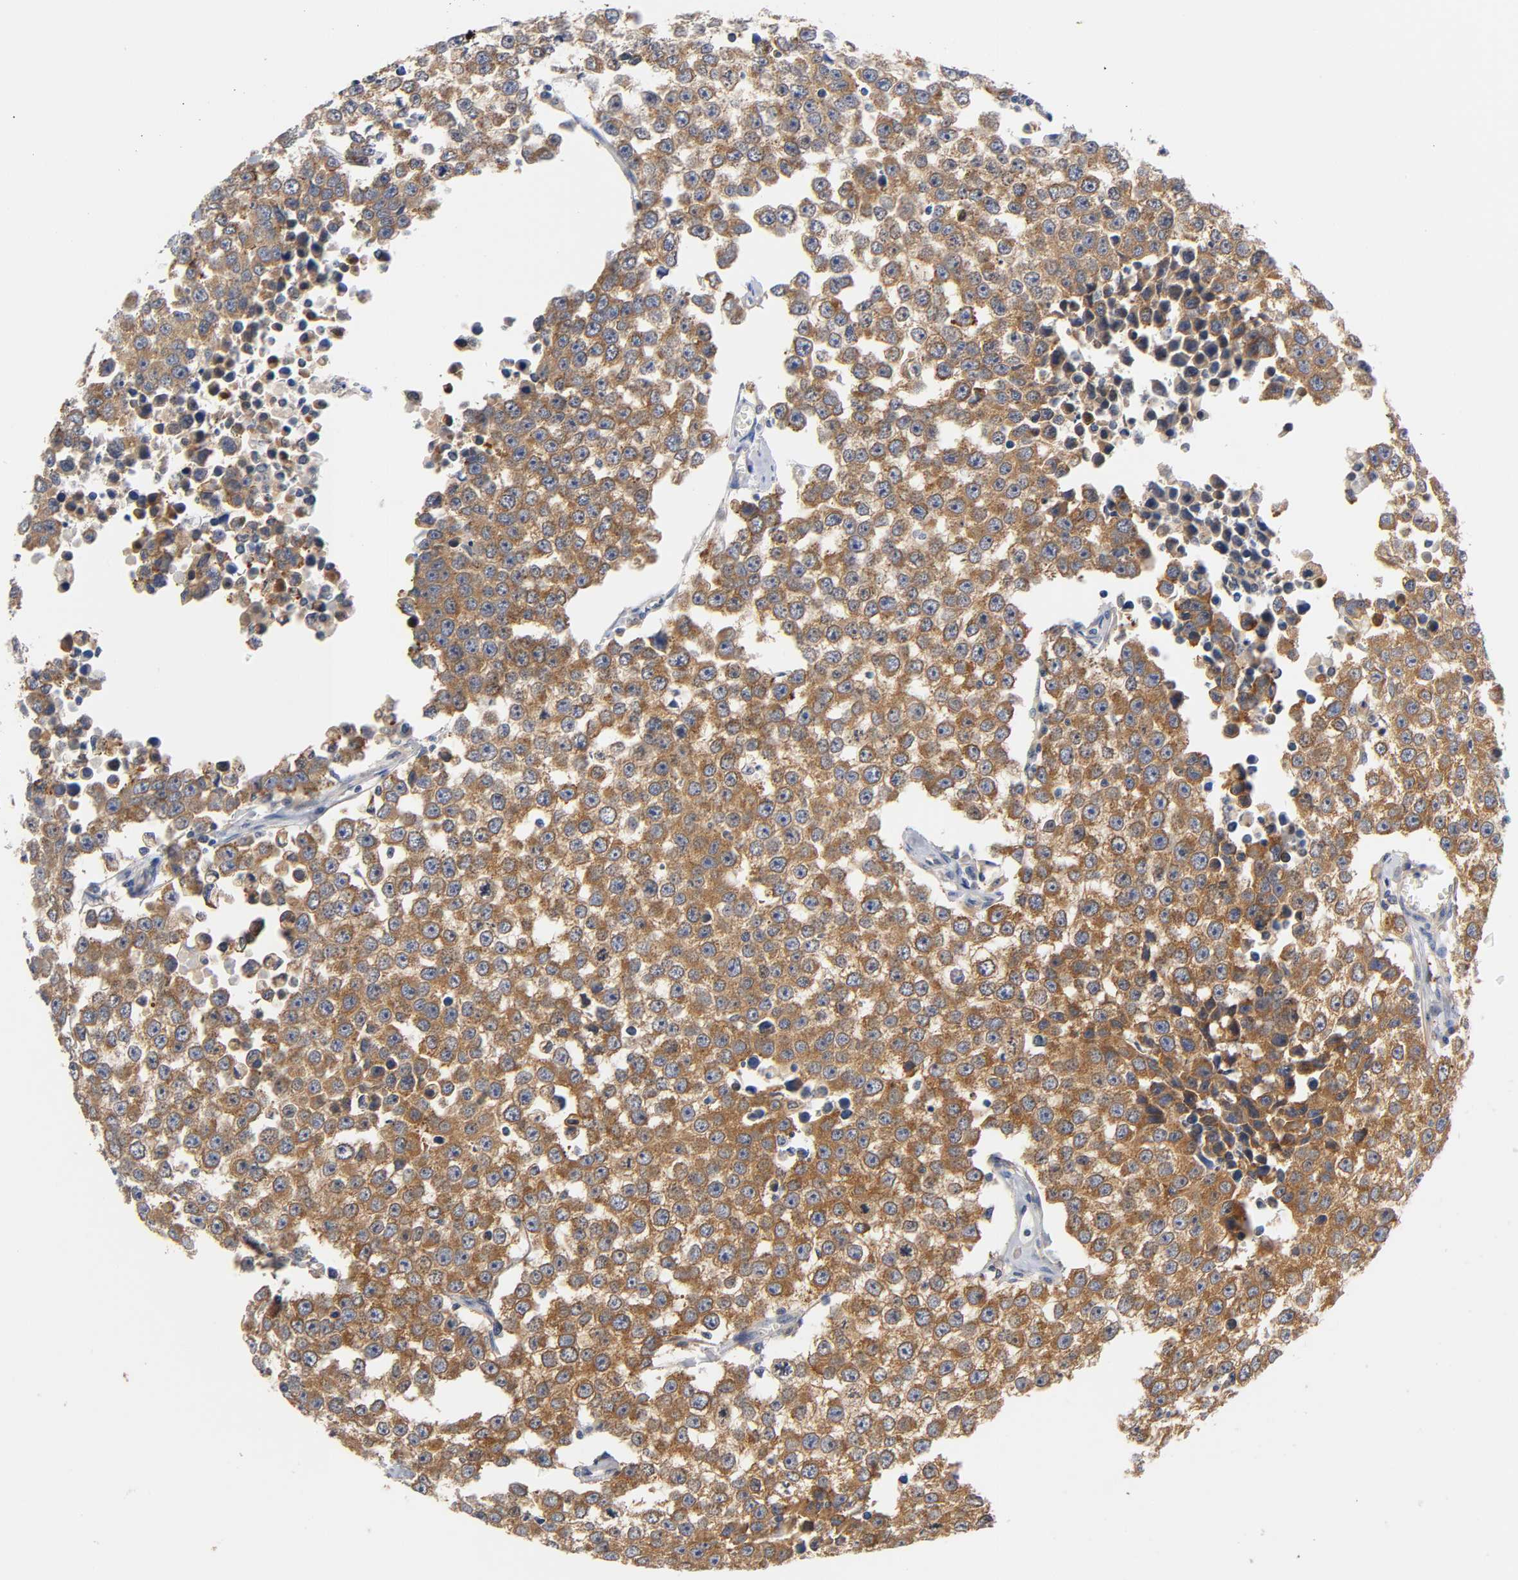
{"staining": {"intensity": "moderate", "quantity": ">75%", "location": "cytoplasmic/membranous"}, "tissue": "testis cancer", "cell_type": "Tumor cells", "image_type": "cancer", "snomed": [{"axis": "morphology", "description": "Seminoma, NOS"}, {"axis": "morphology", "description": "Carcinoma, Embryonal, NOS"}, {"axis": "topography", "description": "Testis"}], "caption": "This photomicrograph demonstrates immunohistochemistry (IHC) staining of human testis cancer (embryonal carcinoma), with medium moderate cytoplasmic/membranous staining in about >75% of tumor cells.", "gene": "FYN", "patient": {"sex": "male", "age": 52}}